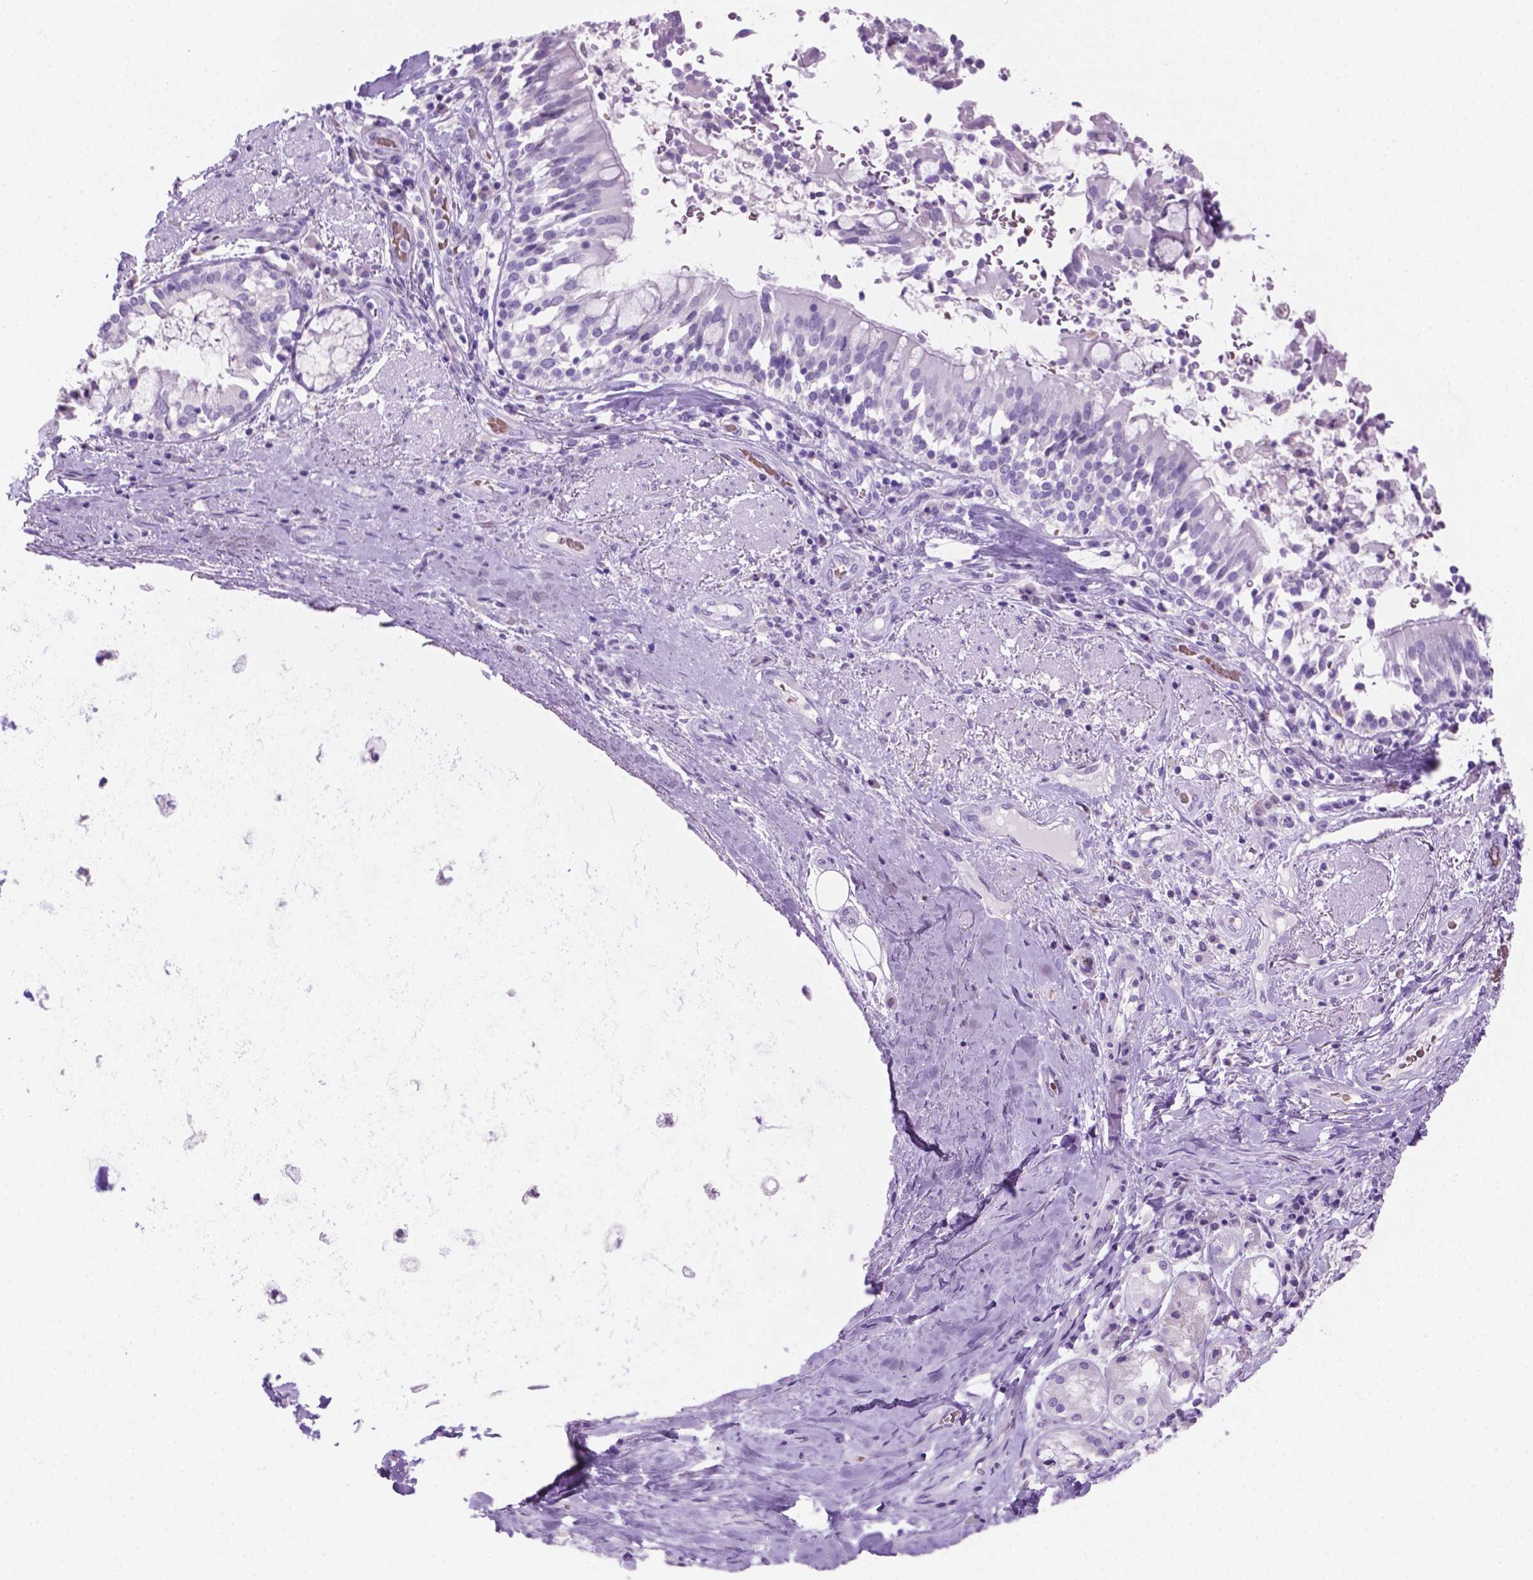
{"staining": {"intensity": "negative", "quantity": "none", "location": "none"}, "tissue": "adipose tissue", "cell_type": "Adipocytes", "image_type": "normal", "snomed": [{"axis": "morphology", "description": "Normal tissue, NOS"}, {"axis": "topography", "description": "Cartilage tissue"}, {"axis": "topography", "description": "Bronchus"}], "caption": "Immunohistochemical staining of benign adipose tissue shows no significant positivity in adipocytes.", "gene": "GRIN2B", "patient": {"sex": "male", "age": 64}}